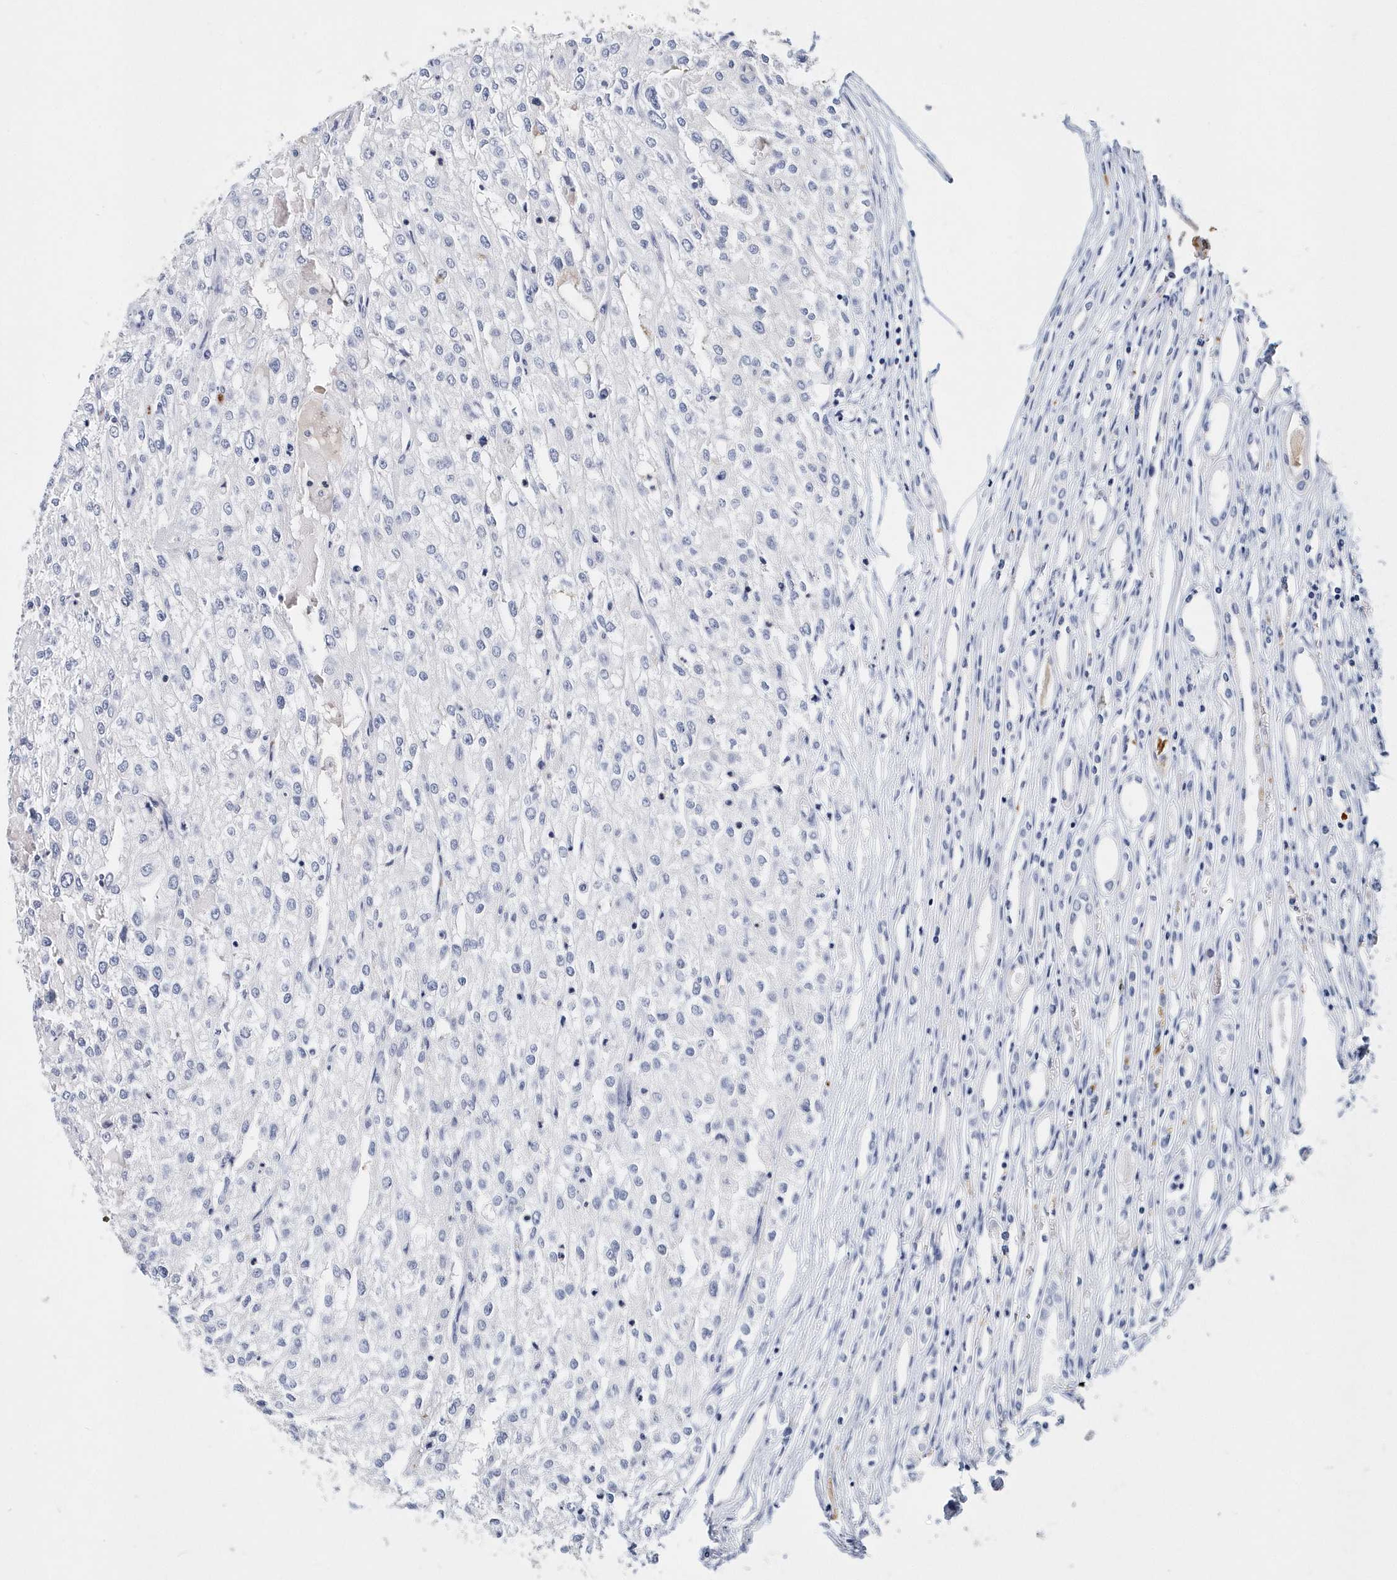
{"staining": {"intensity": "negative", "quantity": "none", "location": "none"}, "tissue": "renal cancer", "cell_type": "Tumor cells", "image_type": "cancer", "snomed": [{"axis": "morphology", "description": "Adenocarcinoma, NOS"}, {"axis": "topography", "description": "Kidney"}], "caption": "Photomicrograph shows no protein staining in tumor cells of adenocarcinoma (renal) tissue.", "gene": "ITGA2B", "patient": {"sex": "female", "age": 54}}